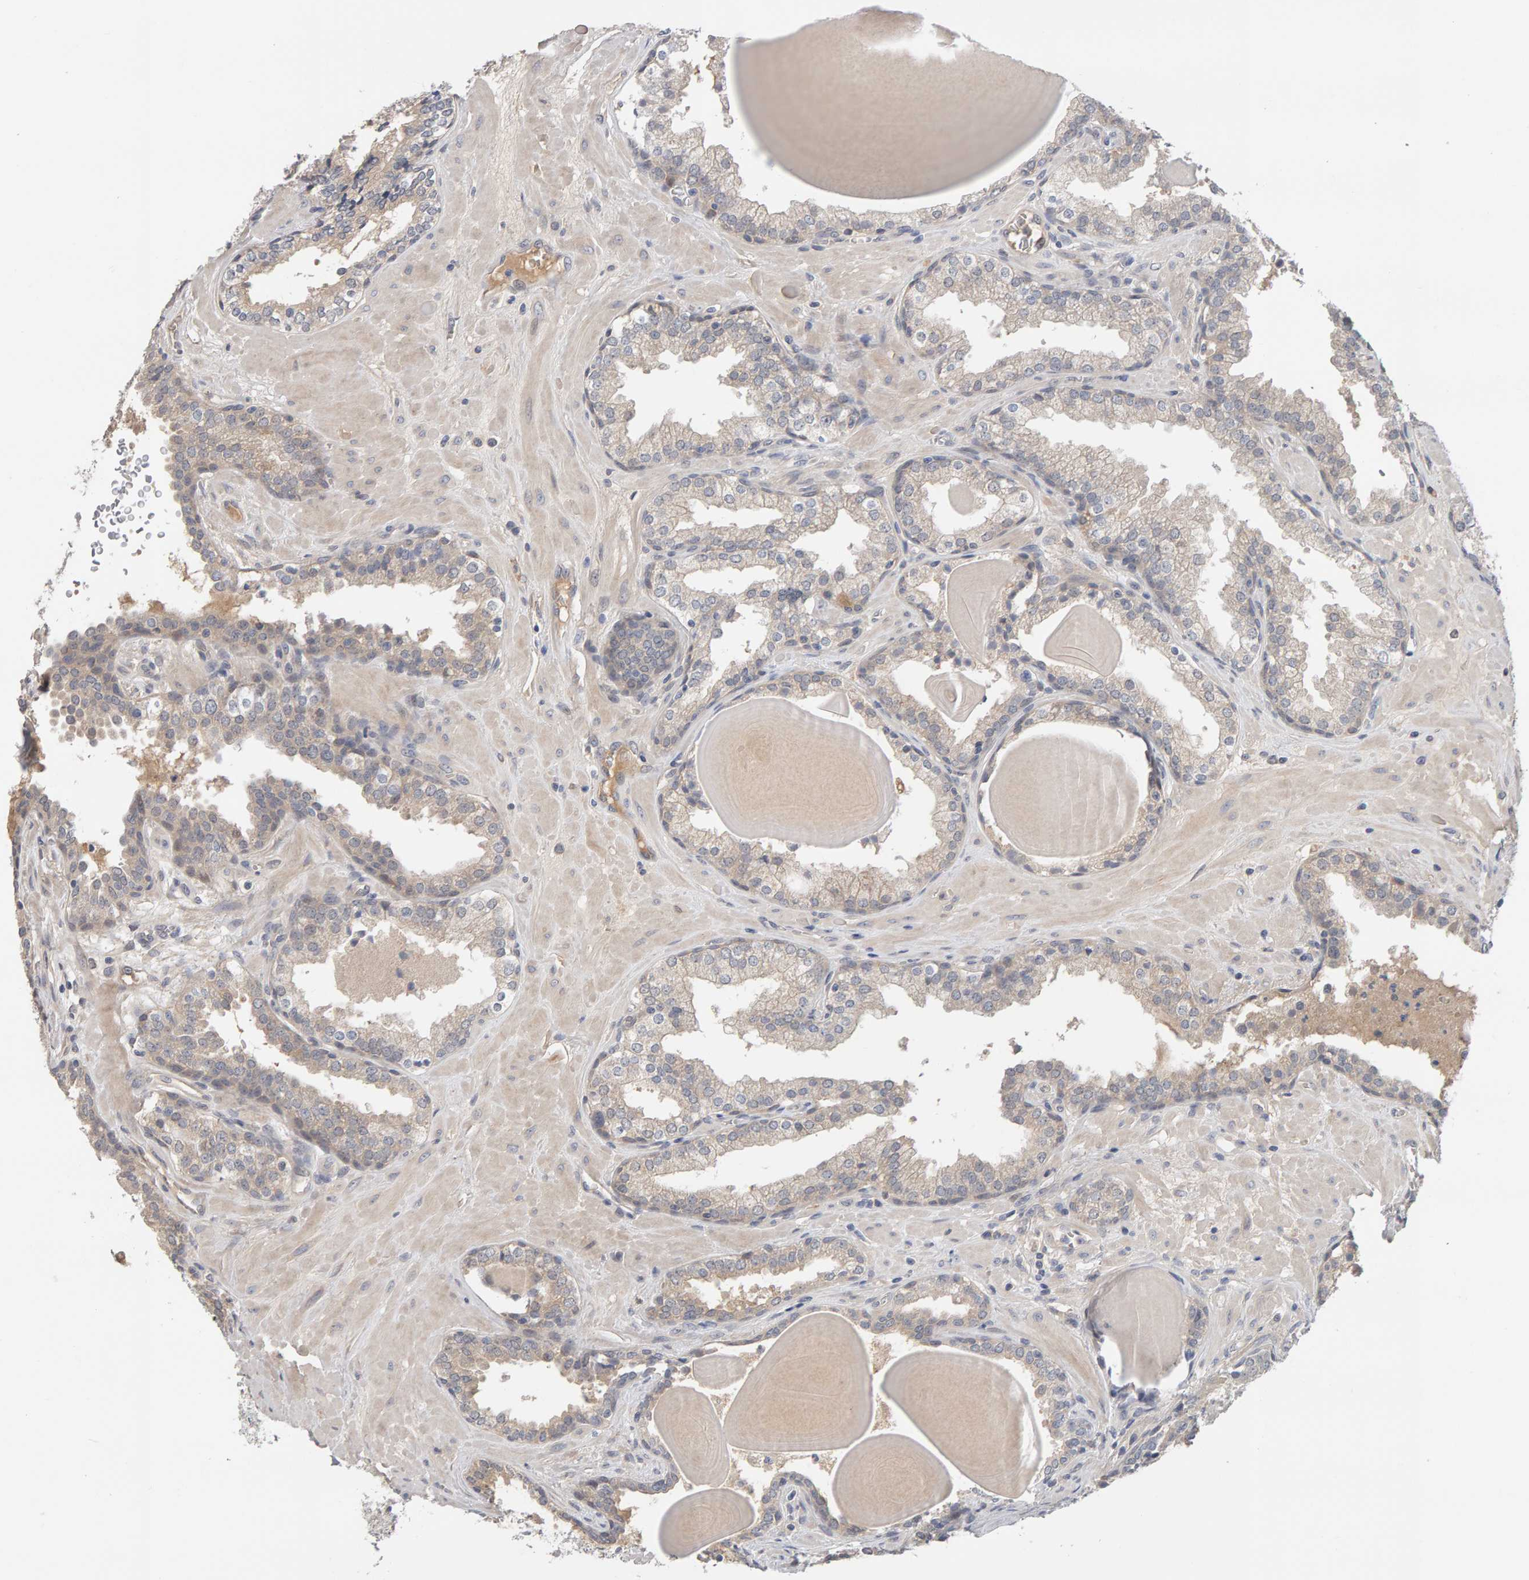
{"staining": {"intensity": "negative", "quantity": "none", "location": "none"}, "tissue": "prostate", "cell_type": "Glandular cells", "image_type": "normal", "snomed": [{"axis": "morphology", "description": "Normal tissue, NOS"}, {"axis": "topography", "description": "Prostate"}], "caption": "Immunohistochemical staining of unremarkable human prostate displays no significant positivity in glandular cells.", "gene": "GFUS", "patient": {"sex": "male", "age": 51}}